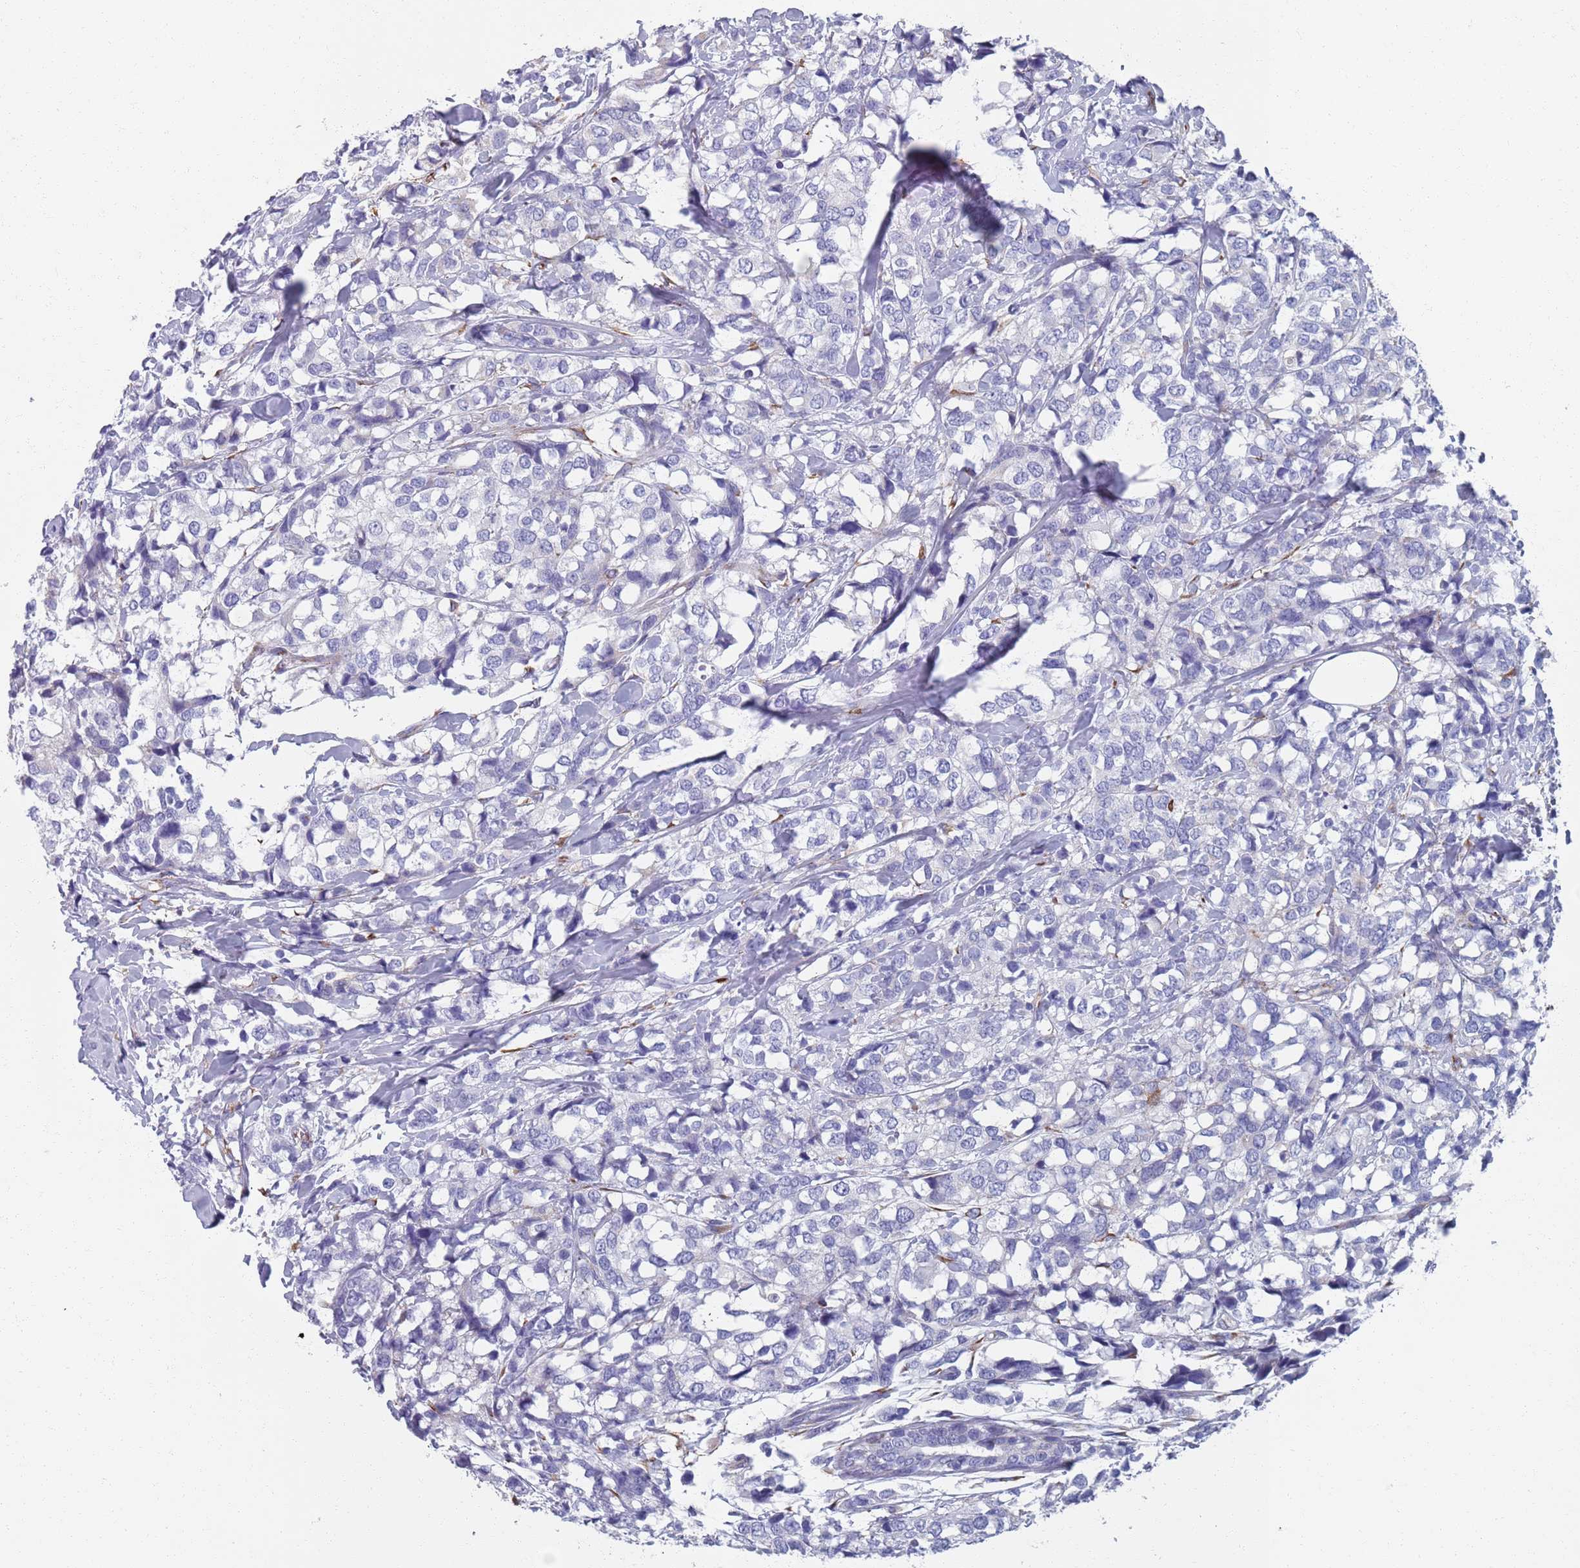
{"staining": {"intensity": "negative", "quantity": "none", "location": "none"}, "tissue": "breast cancer", "cell_type": "Tumor cells", "image_type": "cancer", "snomed": [{"axis": "morphology", "description": "Lobular carcinoma"}, {"axis": "topography", "description": "Breast"}], "caption": "High magnification brightfield microscopy of breast cancer stained with DAB (brown) and counterstained with hematoxylin (blue): tumor cells show no significant positivity.", "gene": "PLOD1", "patient": {"sex": "female", "age": 59}}